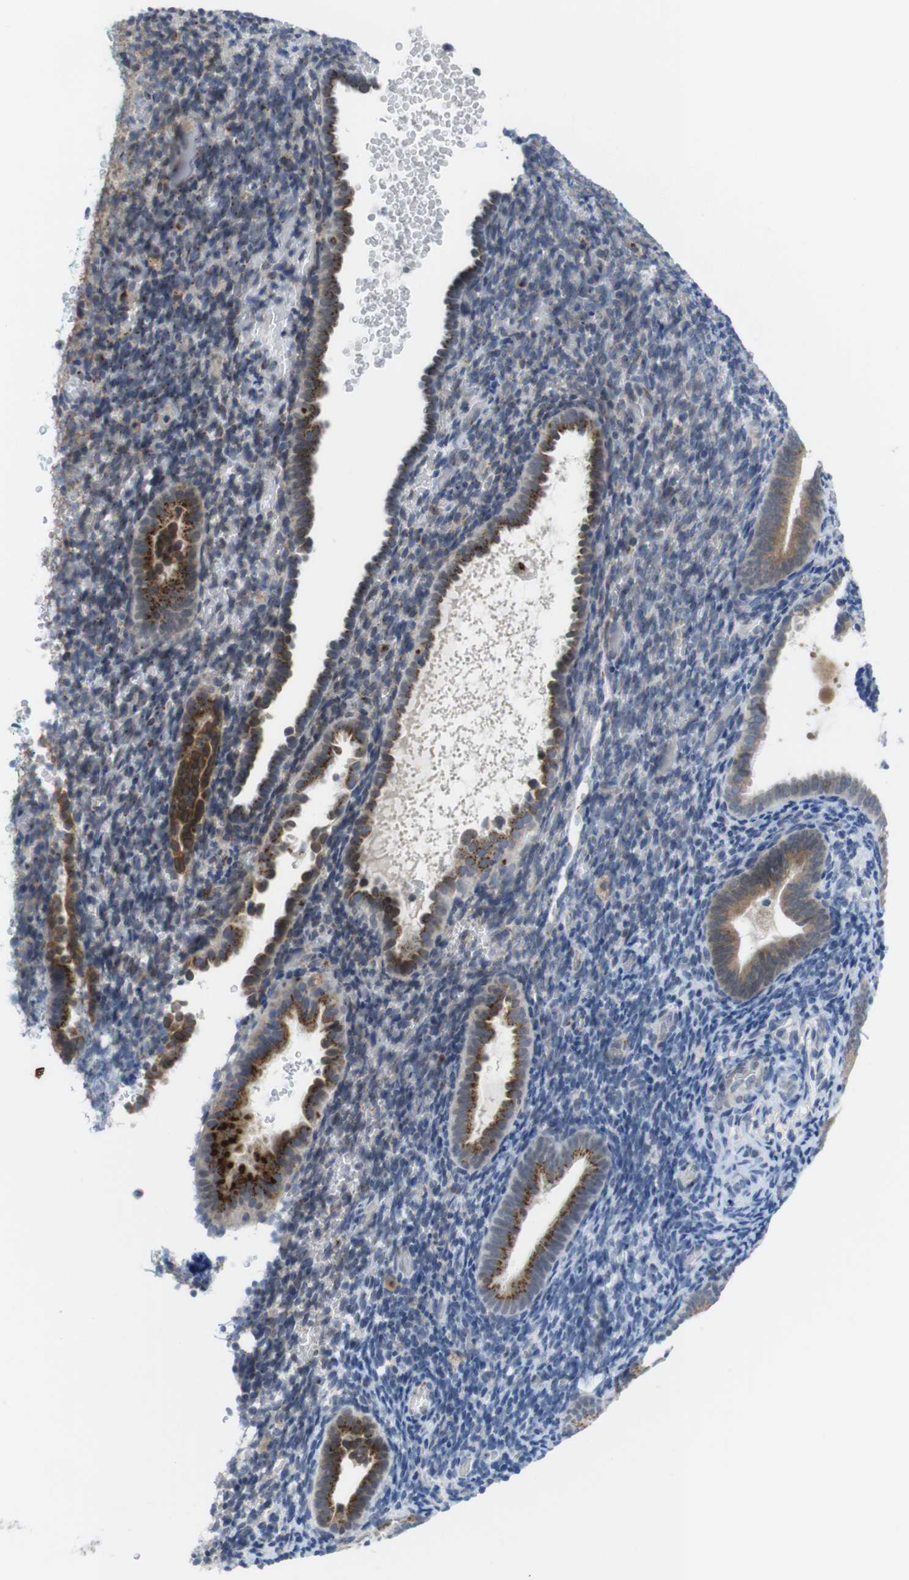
{"staining": {"intensity": "negative", "quantity": "none", "location": "none"}, "tissue": "endometrium", "cell_type": "Cells in endometrial stroma", "image_type": "normal", "snomed": [{"axis": "morphology", "description": "Normal tissue, NOS"}, {"axis": "topography", "description": "Endometrium"}], "caption": "An immunohistochemistry image of normal endometrium is shown. There is no staining in cells in endometrial stroma of endometrium.", "gene": "ERGIC3", "patient": {"sex": "female", "age": 51}}